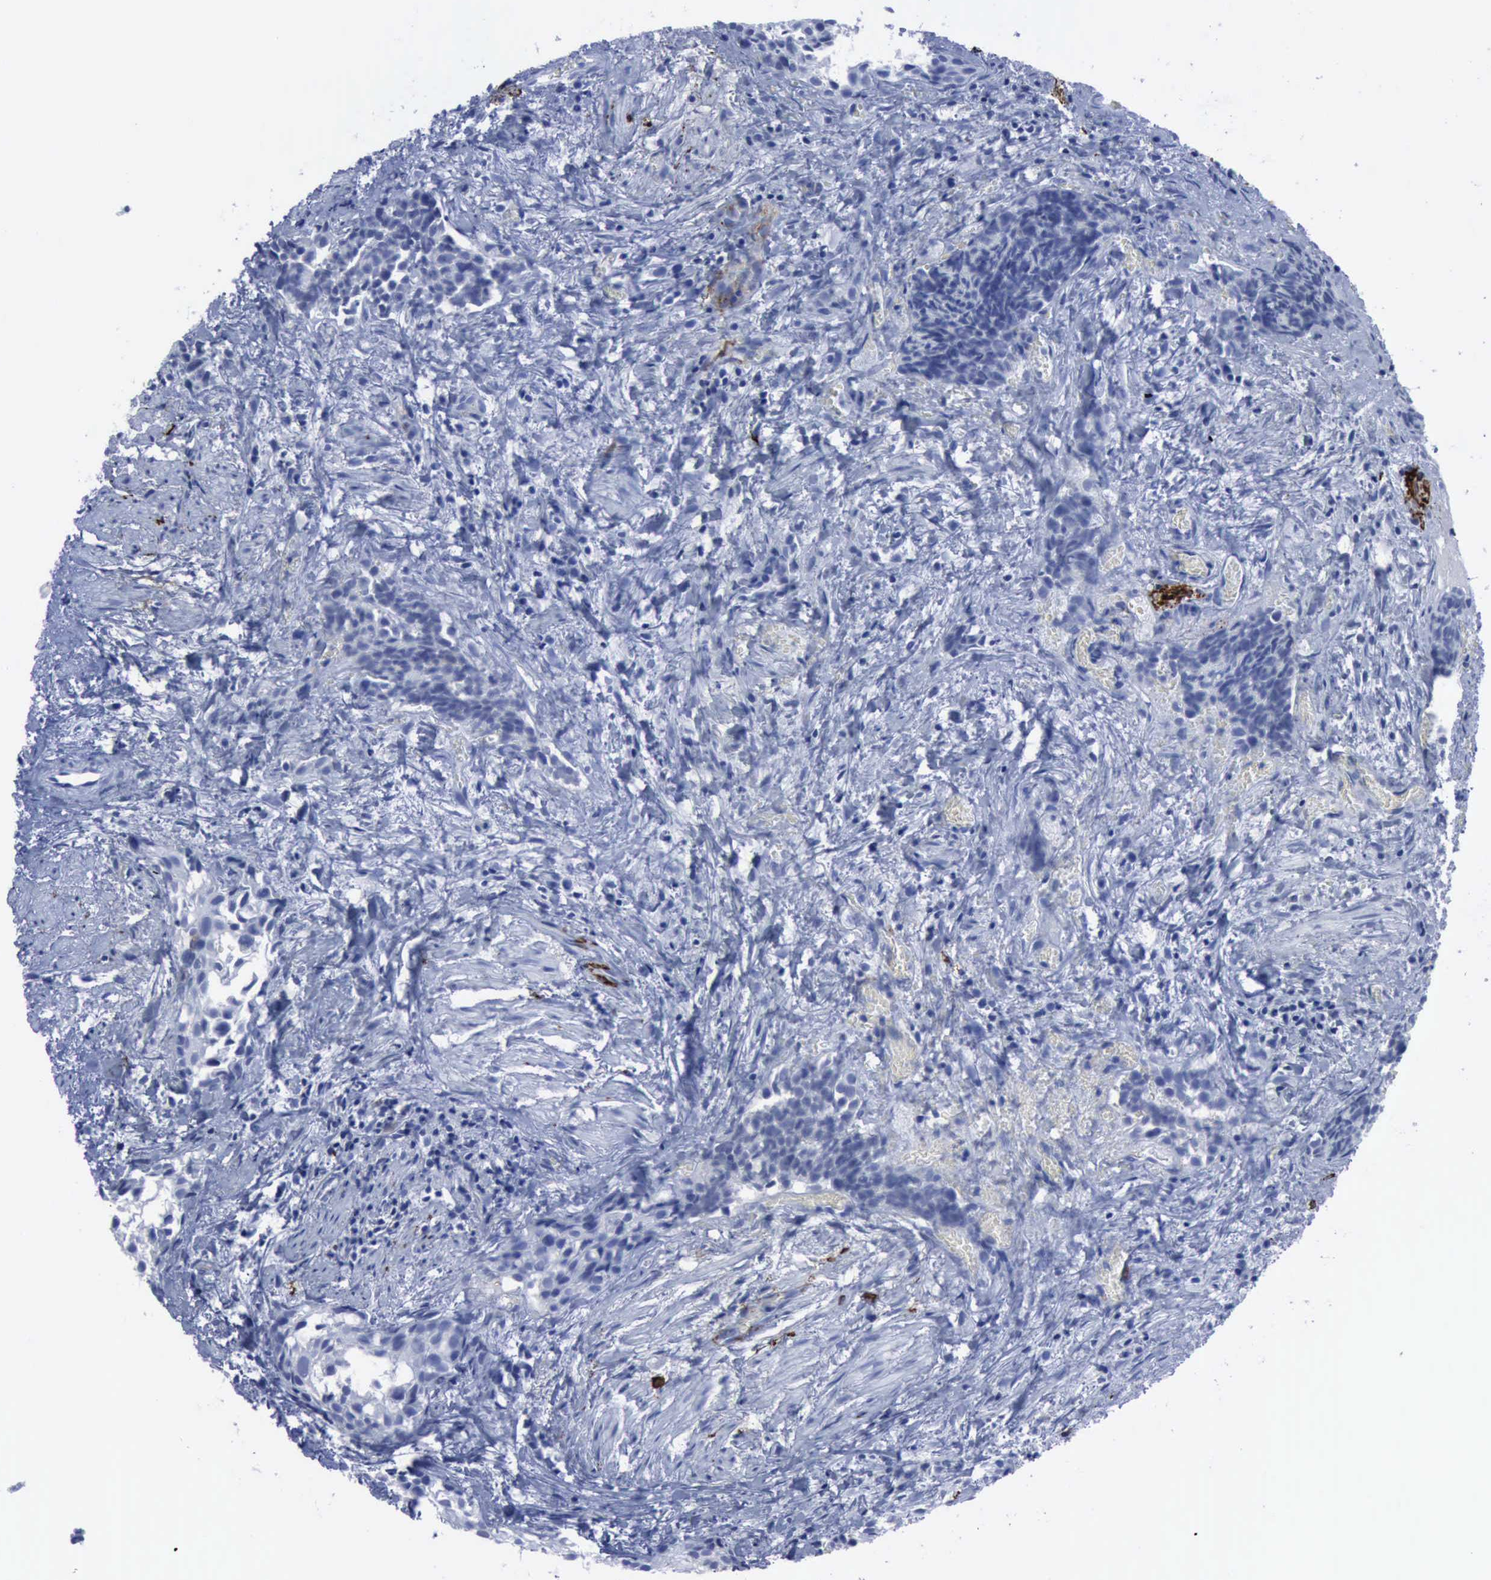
{"staining": {"intensity": "negative", "quantity": "none", "location": "none"}, "tissue": "urothelial cancer", "cell_type": "Tumor cells", "image_type": "cancer", "snomed": [{"axis": "morphology", "description": "Urothelial carcinoma, High grade"}, {"axis": "topography", "description": "Urinary bladder"}], "caption": "An immunohistochemistry histopathology image of urothelial cancer is shown. There is no staining in tumor cells of urothelial cancer. (Immunohistochemistry (ihc), brightfield microscopy, high magnification).", "gene": "NGFR", "patient": {"sex": "female", "age": 78}}